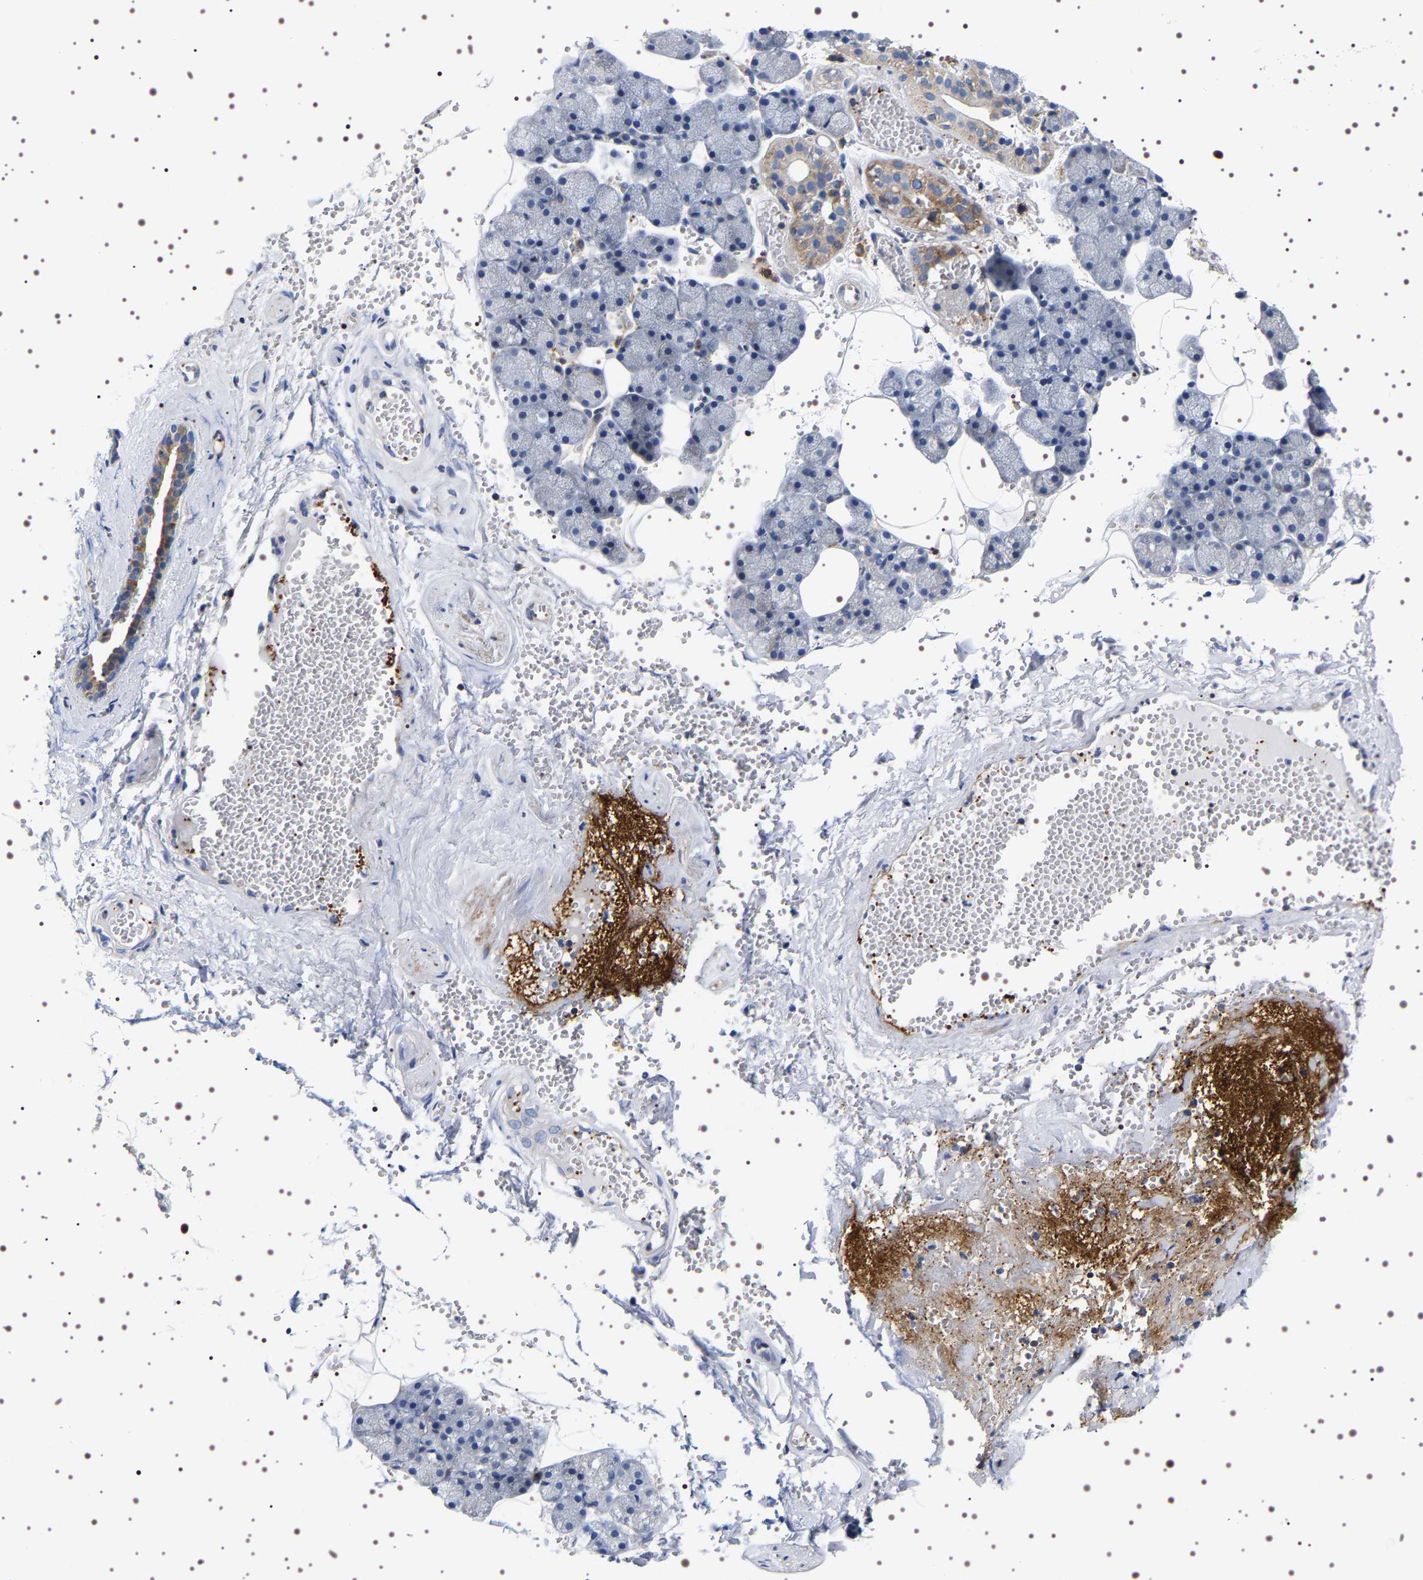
{"staining": {"intensity": "moderate", "quantity": "<25%", "location": "cytoplasmic/membranous"}, "tissue": "salivary gland", "cell_type": "Glandular cells", "image_type": "normal", "snomed": [{"axis": "morphology", "description": "Normal tissue, NOS"}, {"axis": "topography", "description": "Salivary gland"}], "caption": "Immunohistochemistry (IHC) of unremarkable human salivary gland exhibits low levels of moderate cytoplasmic/membranous expression in about <25% of glandular cells. Ihc stains the protein in brown and the nuclei are stained blue.", "gene": "SQLE", "patient": {"sex": "male", "age": 62}}